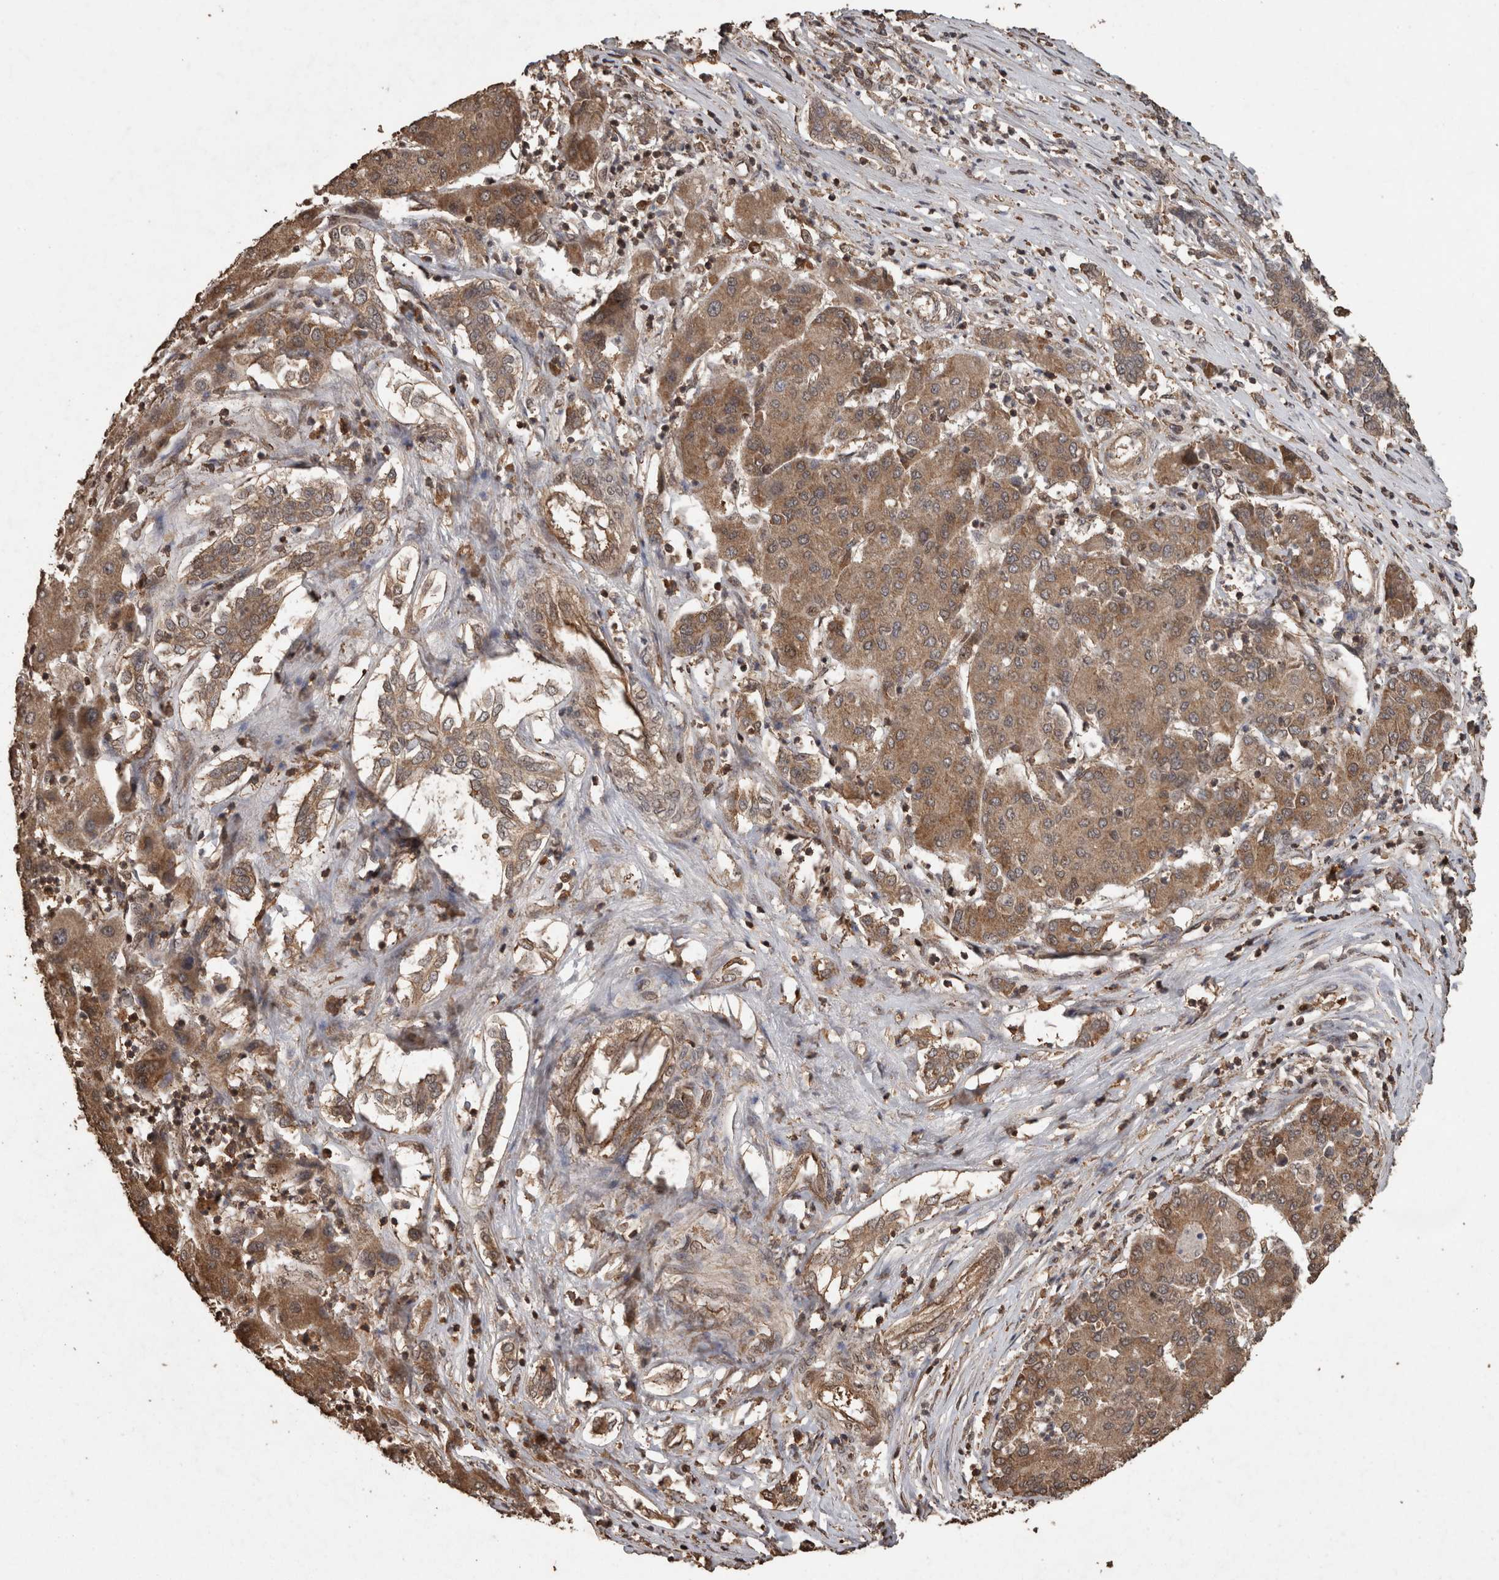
{"staining": {"intensity": "moderate", "quantity": ">75%", "location": "cytoplasmic/membranous"}, "tissue": "liver cancer", "cell_type": "Tumor cells", "image_type": "cancer", "snomed": [{"axis": "morphology", "description": "Carcinoma, Hepatocellular, NOS"}, {"axis": "topography", "description": "Liver"}], "caption": "DAB (3,3'-diaminobenzidine) immunohistochemical staining of human liver cancer (hepatocellular carcinoma) shows moderate cytoplasmic/membranous protein expression in approximately >75% of tumor cells. The protein is stained brown, and the nuclei are stained in blue (DAB IHC with brightfield microscopy, high magnification).", "gene": "PINK1", "patient": {"sex": "male", "age": 65}}